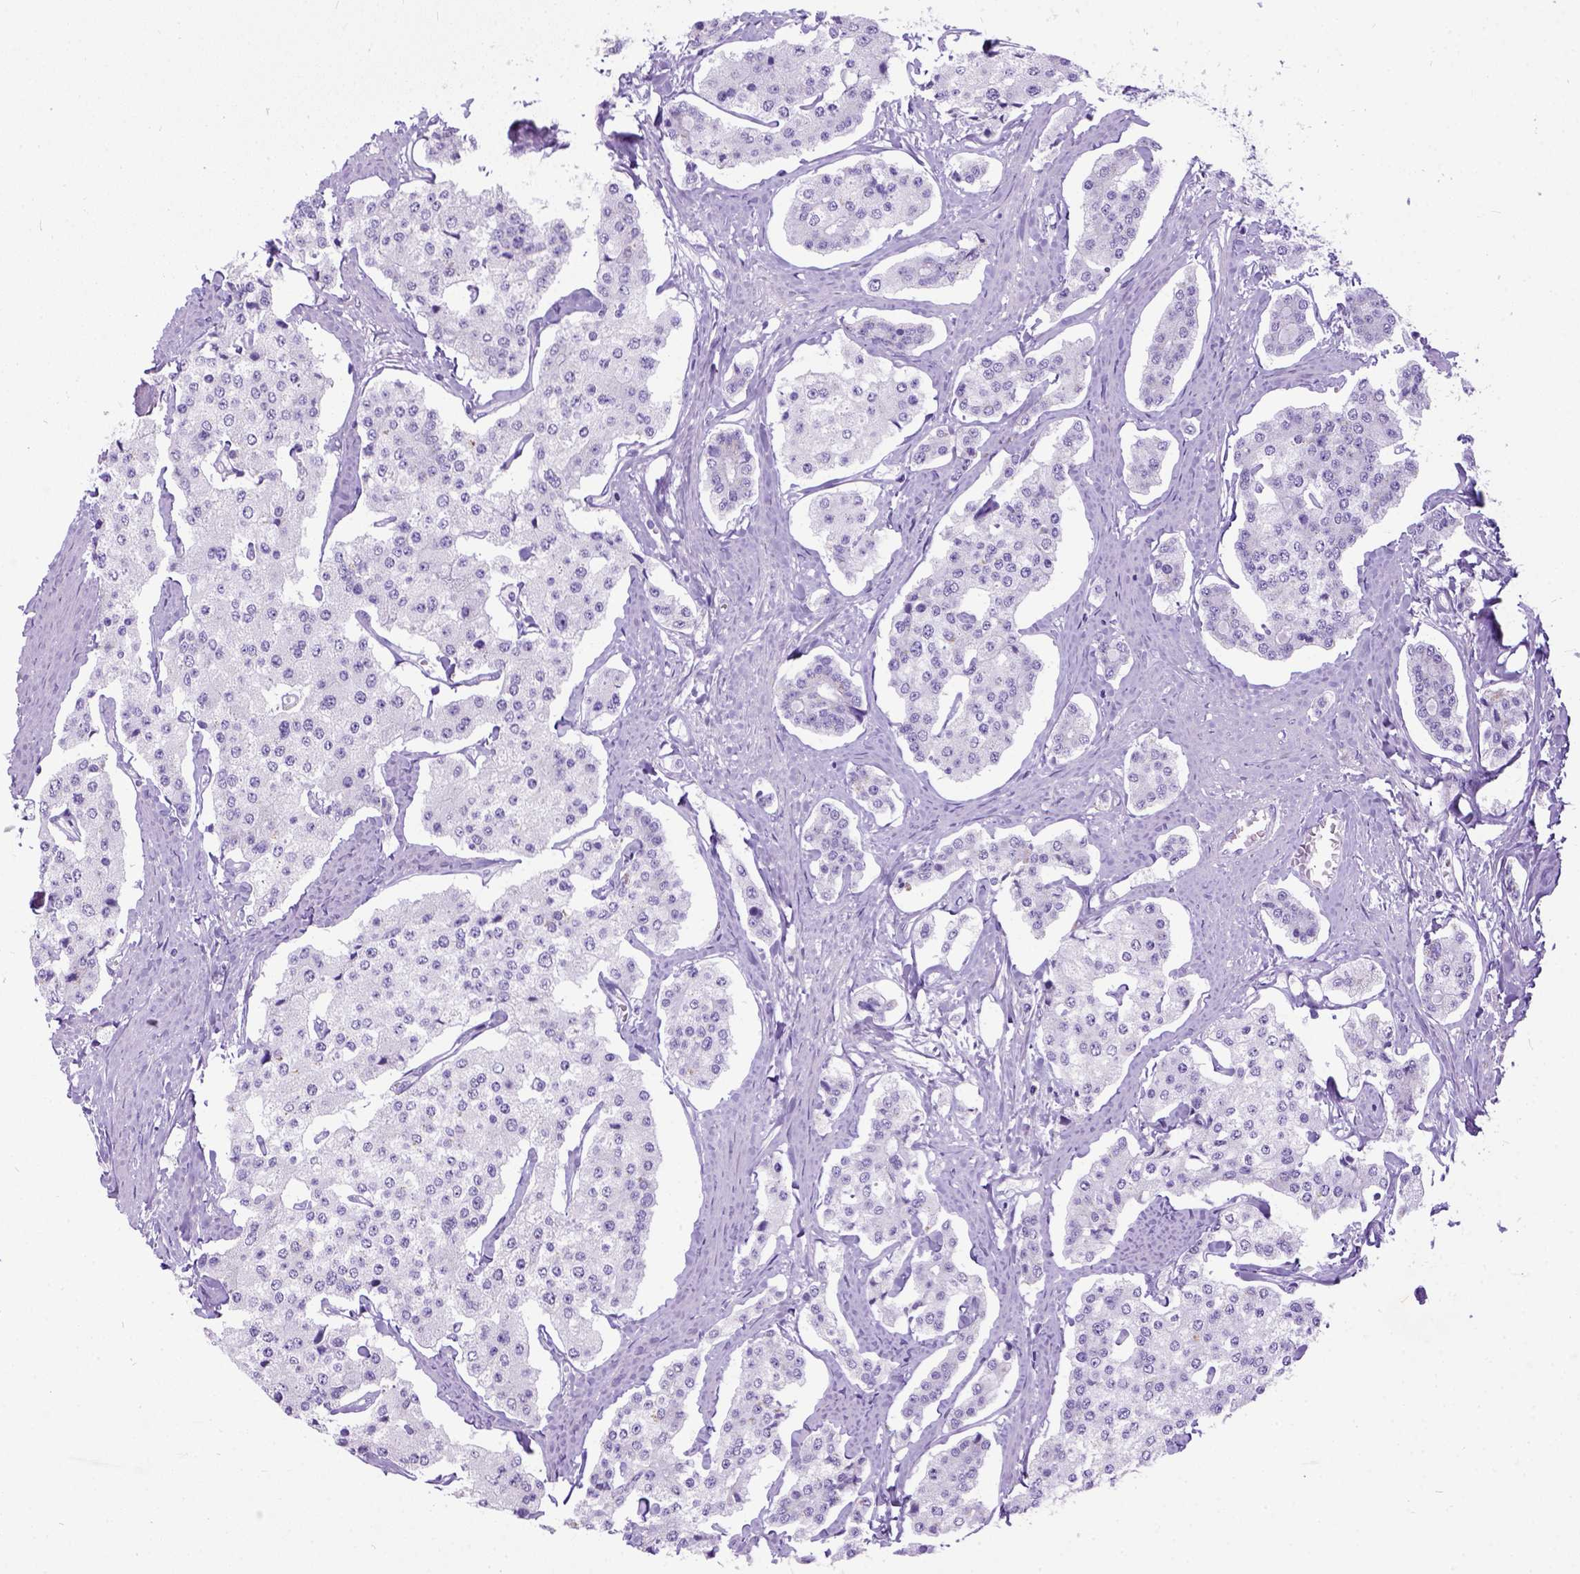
{"staining": {"intensity": "negative", "quantity": "none", "location": "none"}, "tissue": "carcinoid", "cell_type": "Tumor cells", "image_type": "cancer", "snomed": [{"axis": "morphology", "description": "Carcinoid, malignant, NOS"}, {"axis": "topography", "description": "Small intestine"}], "caption": "DAB immunohistochemical staining of carcinoid (malignant) reveals no significant positivity in tumor cells. (DAB immunohistochemistry with hematoxylin counter stain).", "gene": "IGF2", "patient": {"sex": "female", "age": 65}}